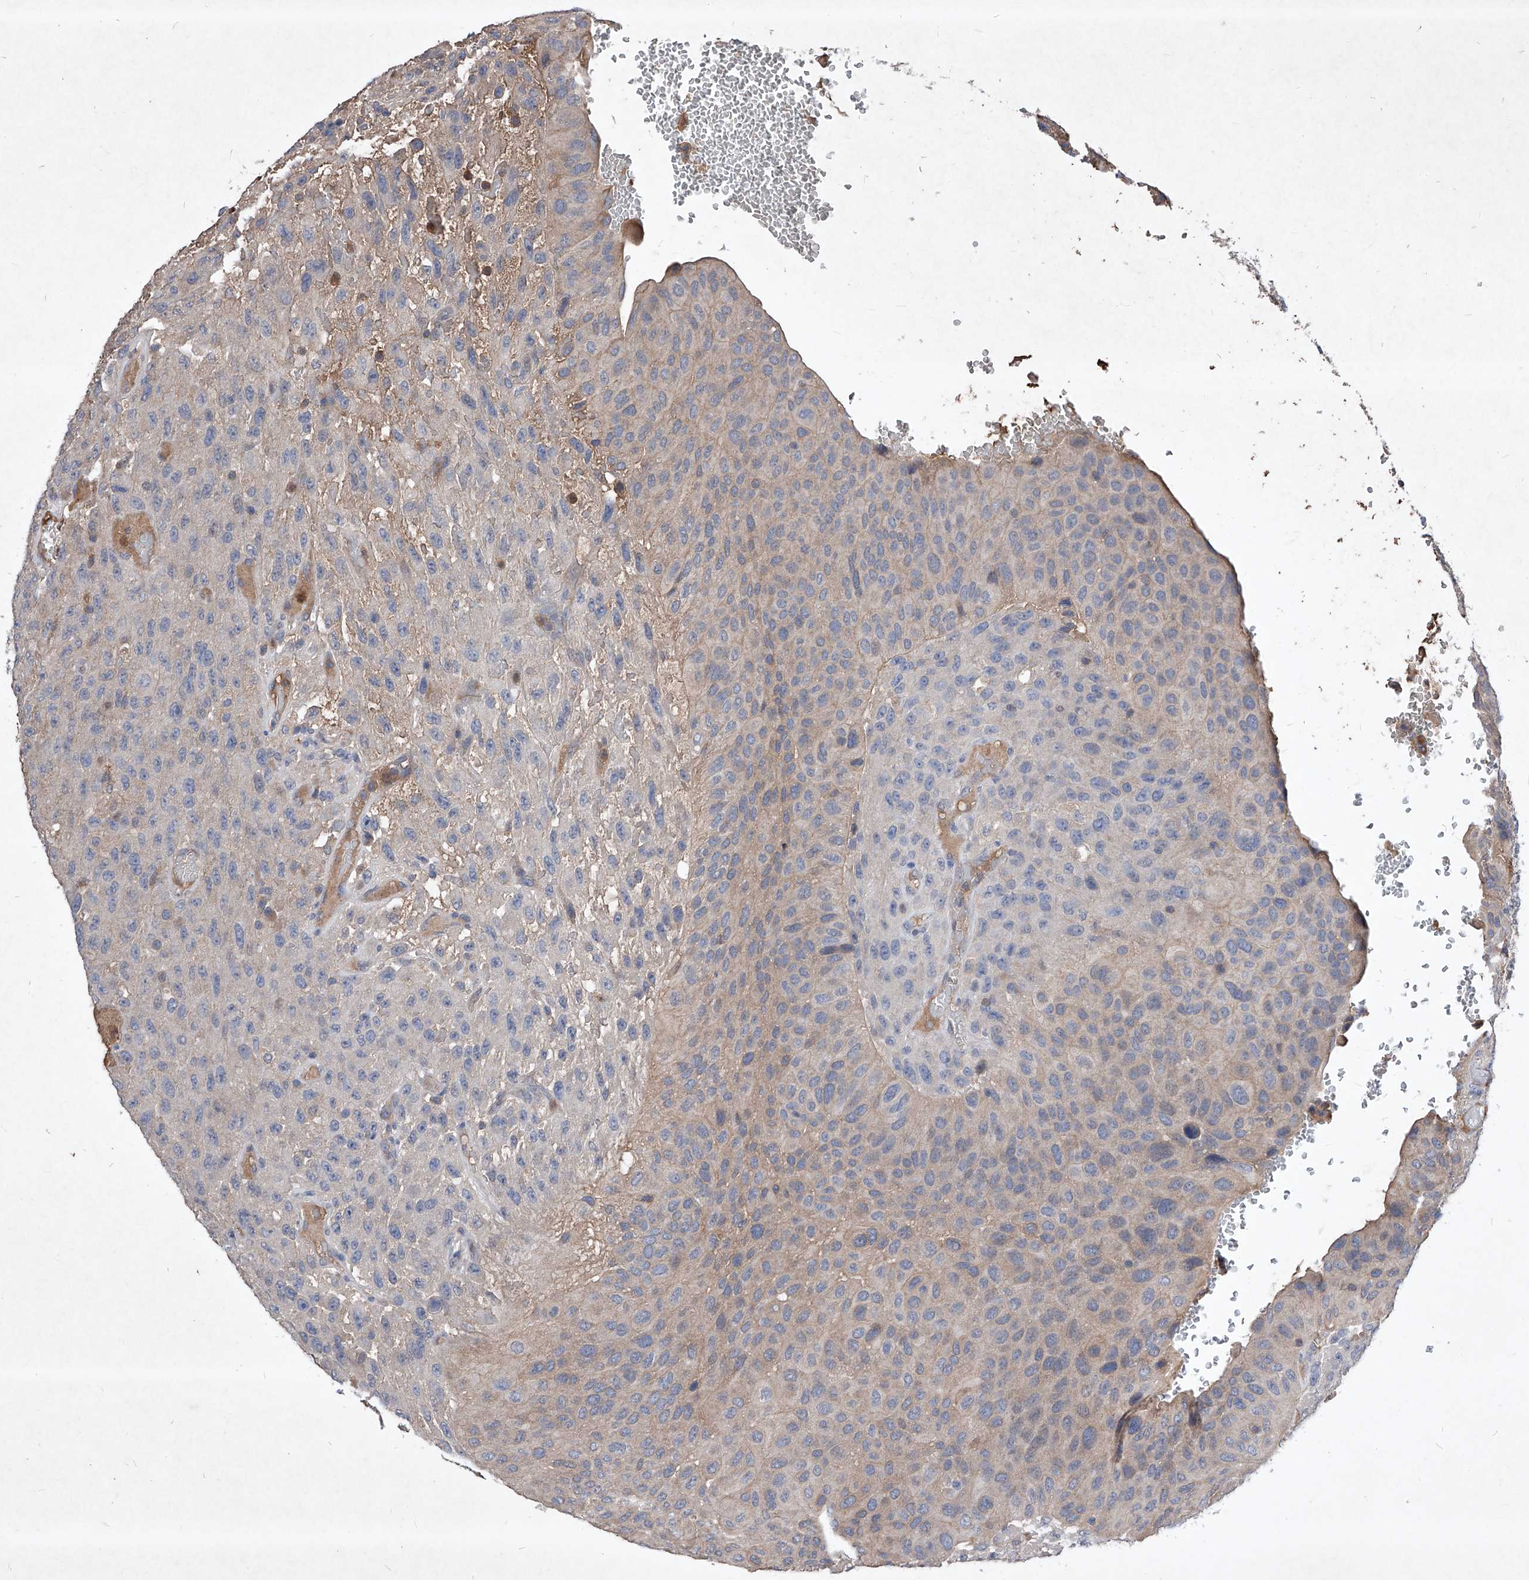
{"staining": {"intensity": "weak", "quantity": "25%-75%", "location": "cytoplasmic/membranous"}, "tissue": "urothelial cancer", "cell_type": "Tumor cells", "image_type": "cancer", "snomed": [{"axis": "morphology", "description": "Urothelial carcinoma, High grade"}, {"axis": "topography", "description": "Urinary bladder"}], "caption": "An IHC histopathology image of tumor tissue is shown. Protein staining in brown shows weak cytoplasmic/membranous positivity in urothelial carcinoma (high-grade) within tumor cells.", "gene": "SYNGR1", "patient": {"sex": "male", "age": 66}}